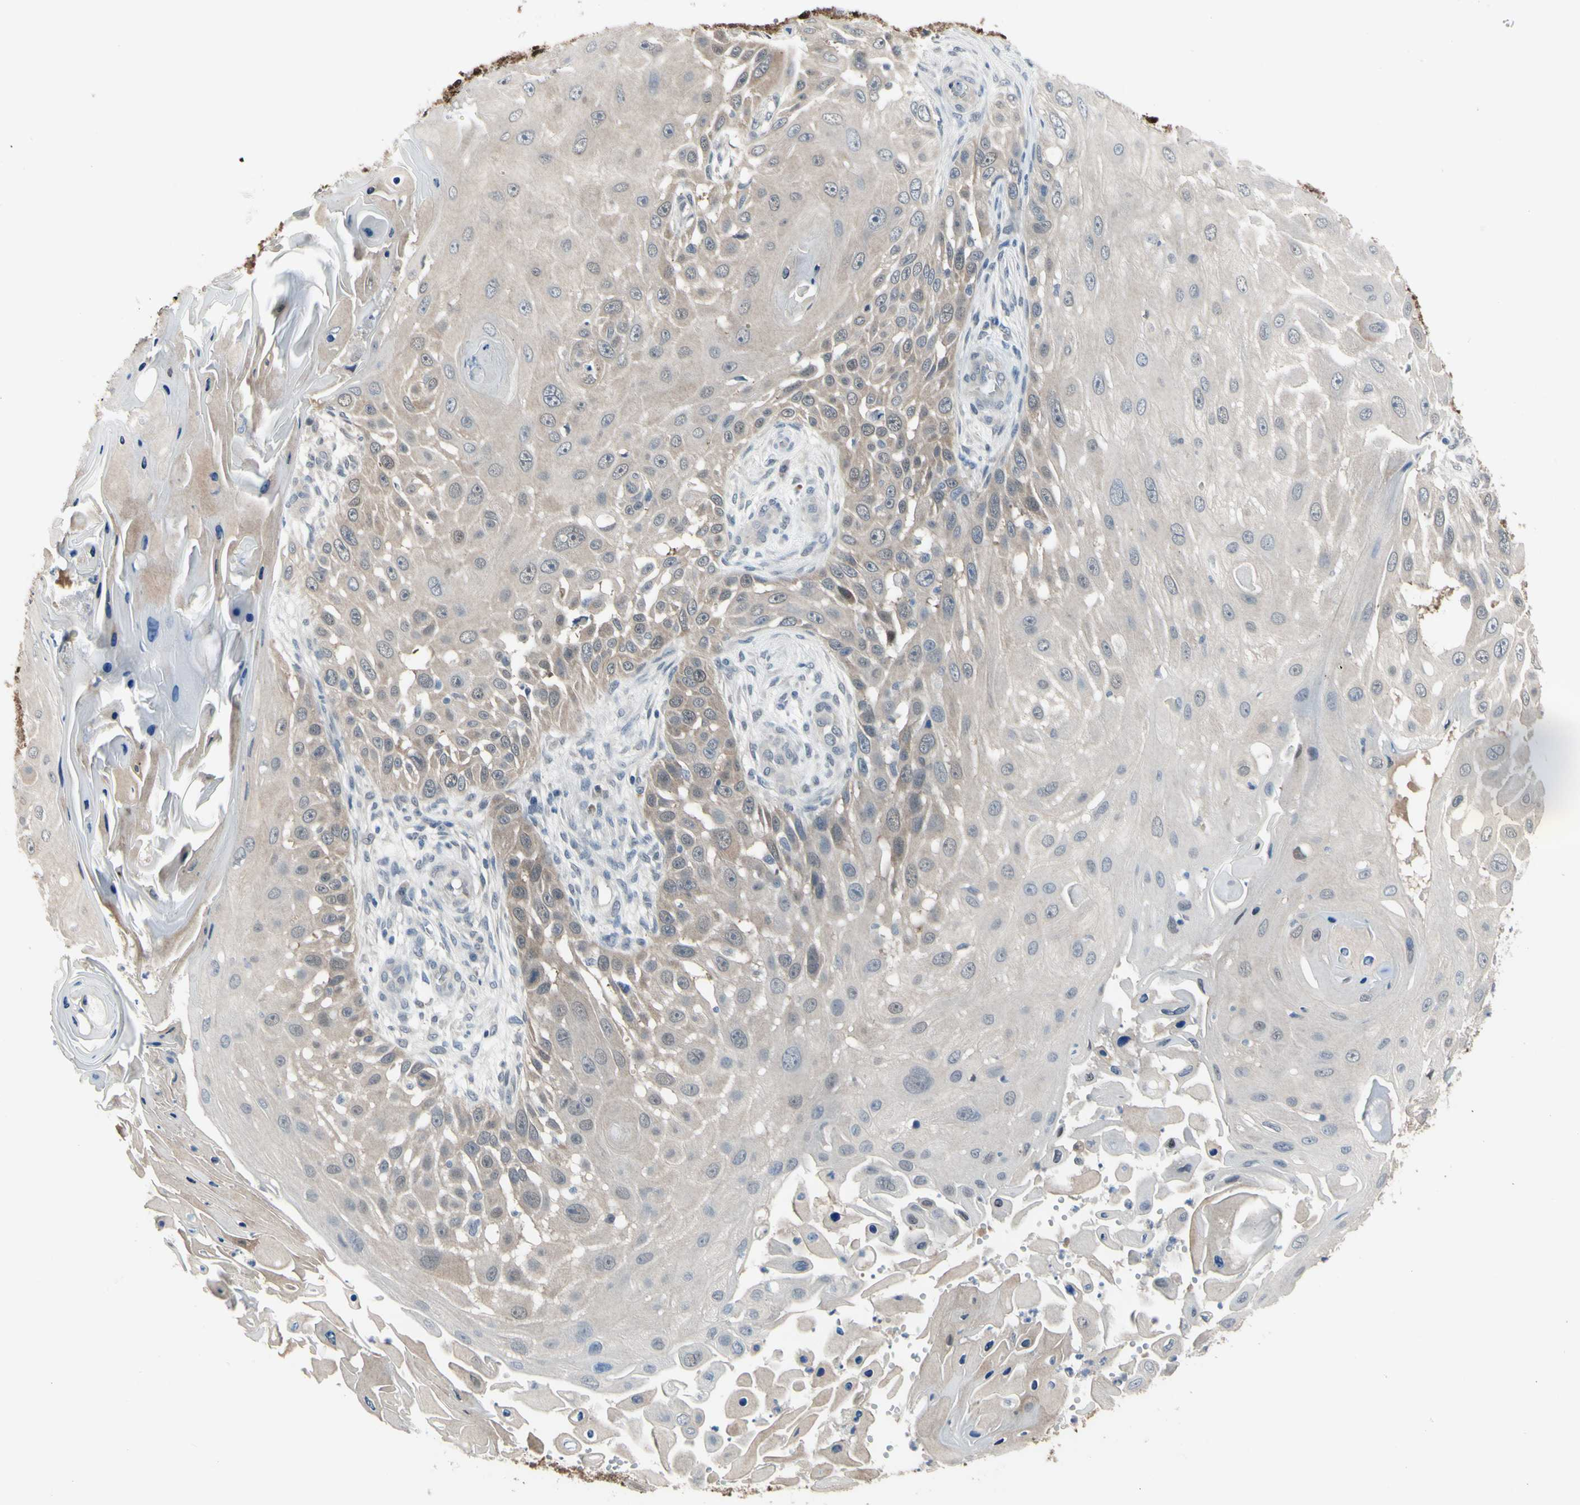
{"staining": {"intensity": "weak", "quantity": ">75%", "location": "cytoplasmic/membranous"}, "tissue": "skin cancer", "cell_type": "Tumor cells", "image_type": "cancer", "snomed": [{"axis": "morphology", "description": "Squamous cell carcinoma, NOS"}, {"axis": "topography", "description": "Skin"}], "caption": "Tumor cells exhibit low levels of weak cytoplasmic/membranous staining in approximately >75% of cells in skin cancer. (DAB (3,3'-diaminobenzidine) = brown stain, brightfield microscopy at high magnification).", "gene": "HSPA4", "patient": {"sex": "female", "age": 44}}